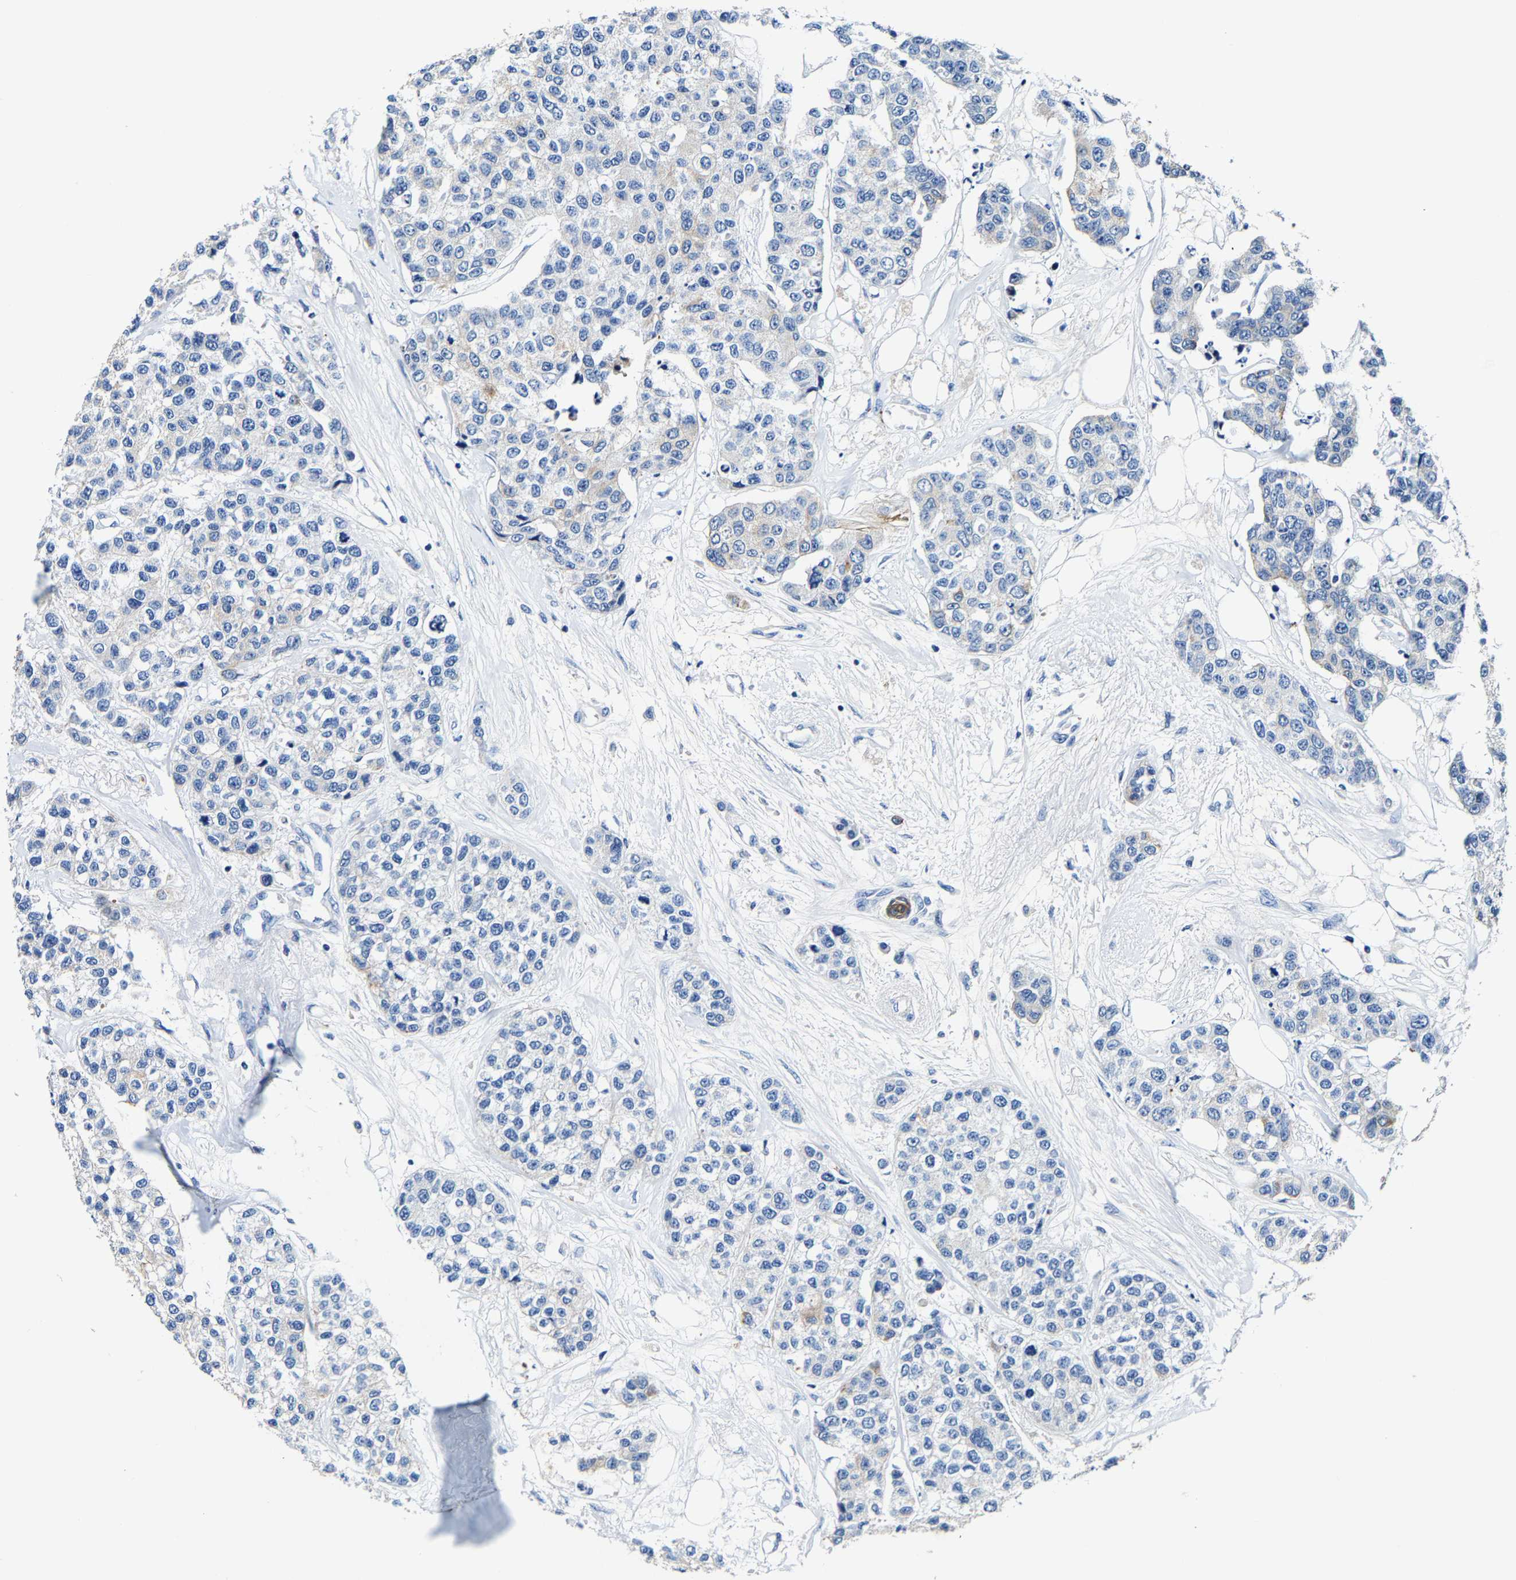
{"staining": {"intensity": "negative", "quantity": "none", "location": "none"}, "tissue": "breast cancer", "cell_type": "Tumor cells", "image_type": "cancer", "snomed": [{"axis": "morphology", "description": "Duct carcinoma"}, {"axis": "topography", "description": "Breast"}], "caption": "There is no significant positivity in tumor cells of breast invasive ductal carcinoma.", "gene": "MMEL1", "patient": {"sex": "female", "age": 51}}